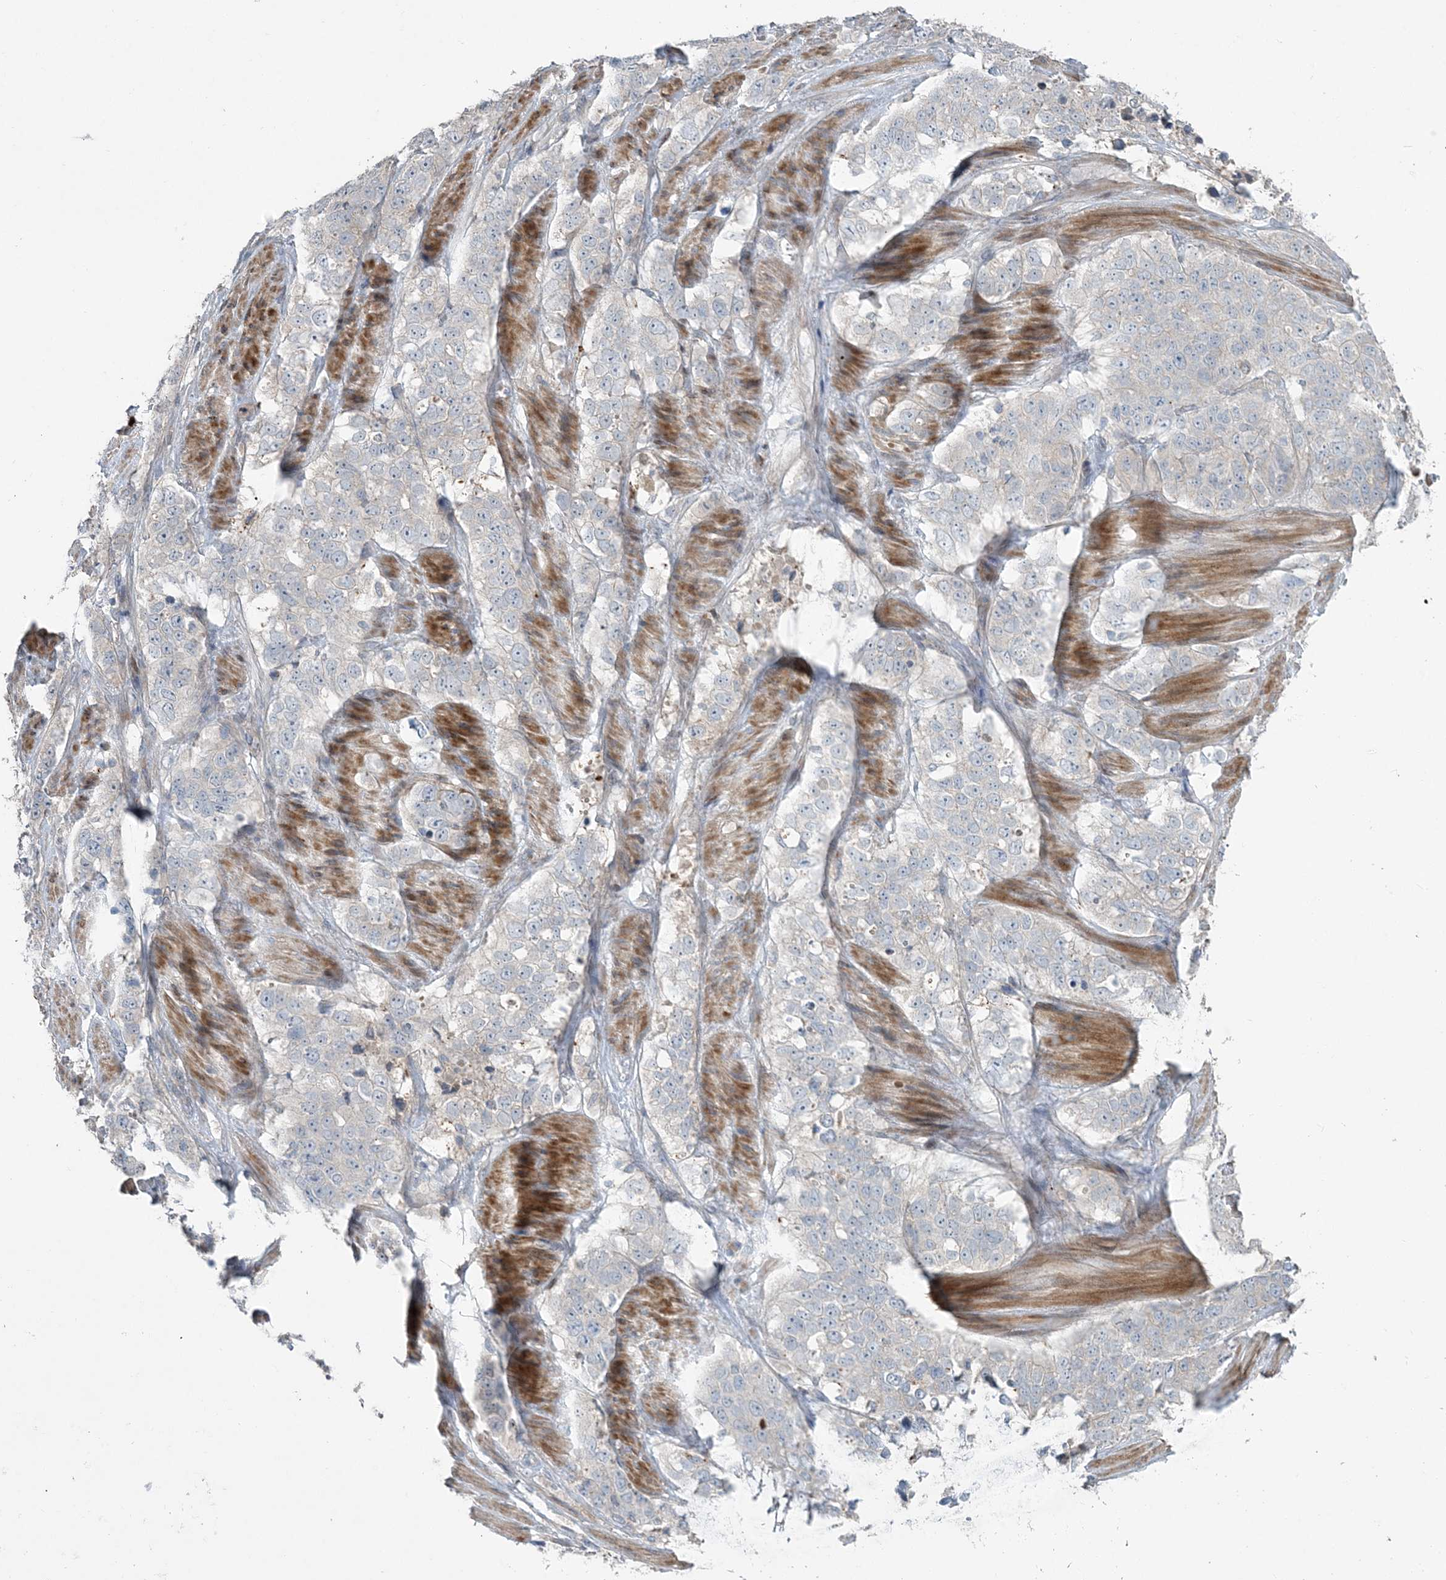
{"staining": {"intensity": "negative", "quantity": "none", "location": "none"}, "tissue": "stomach cancer", "cell_type": "Tumor cells", "image_type": "cancer", "snomed": [{"axis": "morphology", "description": "Adenocarcinoma, NOS"}, {"axis": "topography", "description": "Stomach"}], "caption": "Immunohistochemistry micrograph of neoplastic tissue: human adenocarcinoma (stomach) stained with DAB (3,3'-diaminobenzidine) demonstrates no significant protein positivity in tumor cells.", "gene": "SLC4A10", "patient": {"sex": "male", "age": 48}}